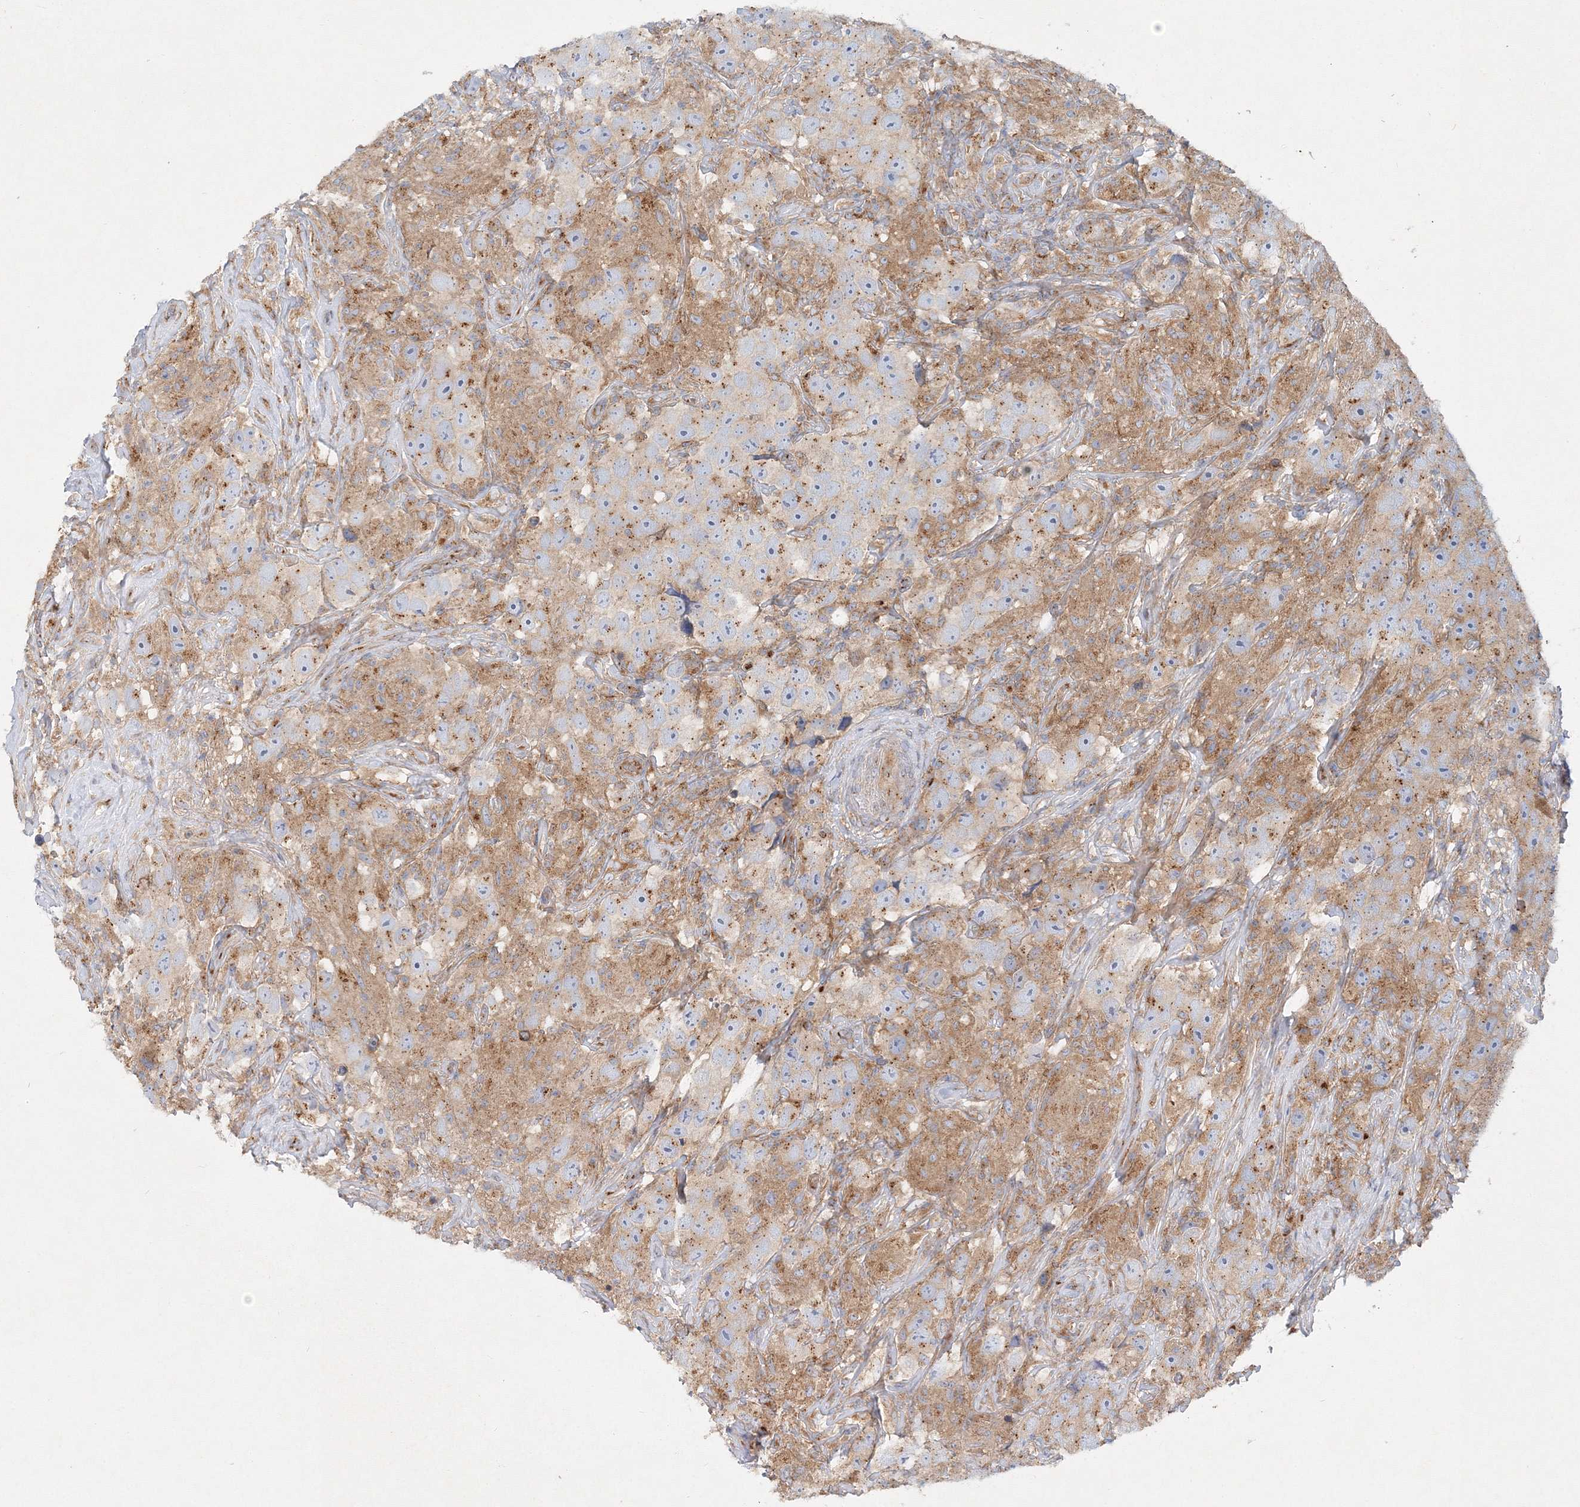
{"staining": {"intensity": "moderate", "quantity": "<25%", "location": "cytoplasmic/membranous"}, "tissue": "testis cancer", "cell_type": "Tumor cells", "image_type": "cancer", "snomed": [{"axis": "morphology", "description": "Seminoma, NOS"}, {"axis": "topography", "description": "Testis"}], "caption": "IHC photomicrograph of testis seminoma stained for a protein (brown), which reveals low levels of moderate cytoplasmic/membranous expression in about <25% of tumor cells.", "gene": "SEC23IP", "patient": {"sex": "male", "age": 49}}